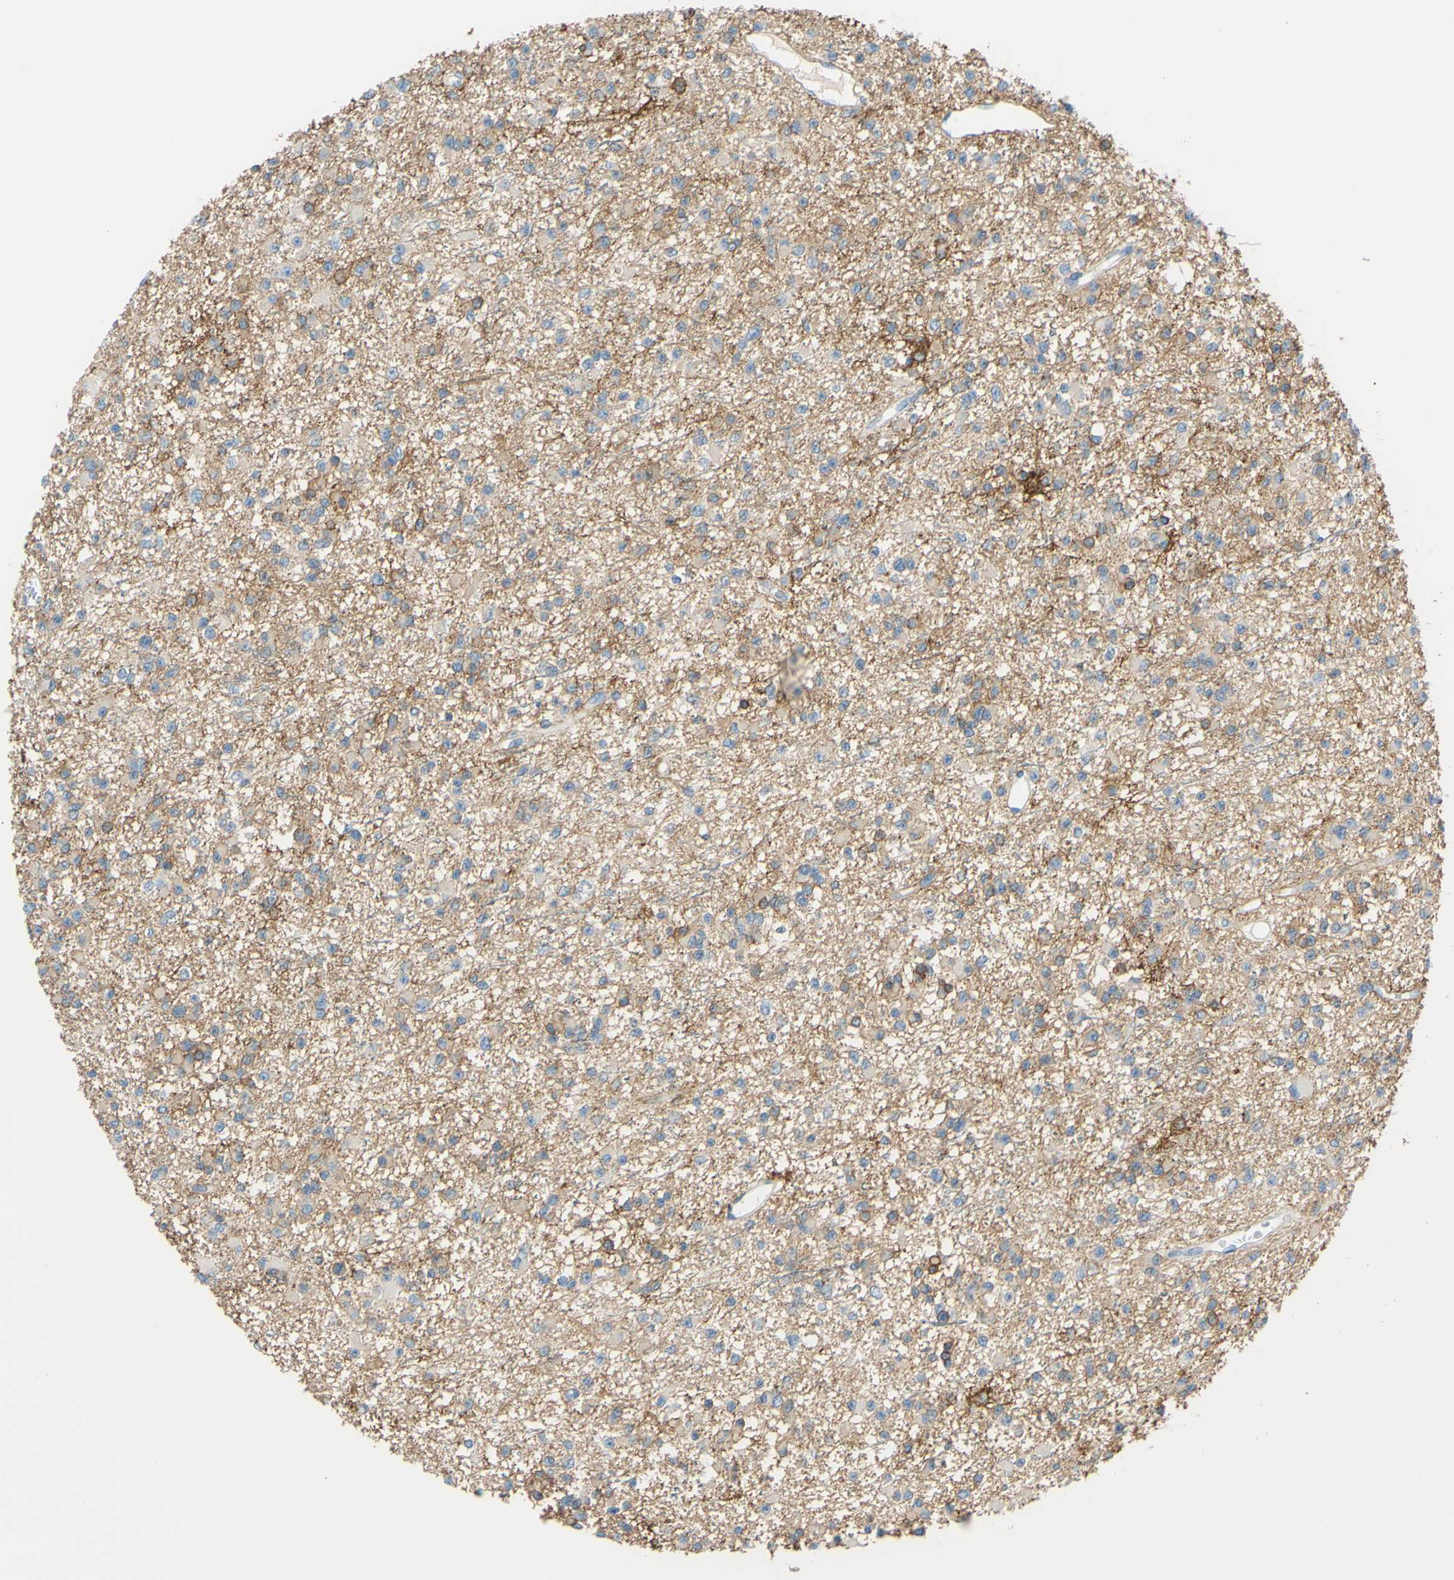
{"staining": {"intensity": "moderate", "quantity": "<25%", "location": "cytoplasmic/membranous"}, "tissue": "glioma", "cell_type": "Tumor cells", "image_type": "cancer", "snomed": [{"axis": "morphology", "description": "Glioma, malignant, Low grade"}, {"axis": "topography", "description": "Brain"}], "caption": "This photomicrograph displays immunohistochemistry (IHC) staining of human glioma, with low moderate cytoplasmic/membranous positivity in approximately <25% of tumor cells.", "gene": "SLC1A2", "patient": {"sex": "female", "age": 22}}